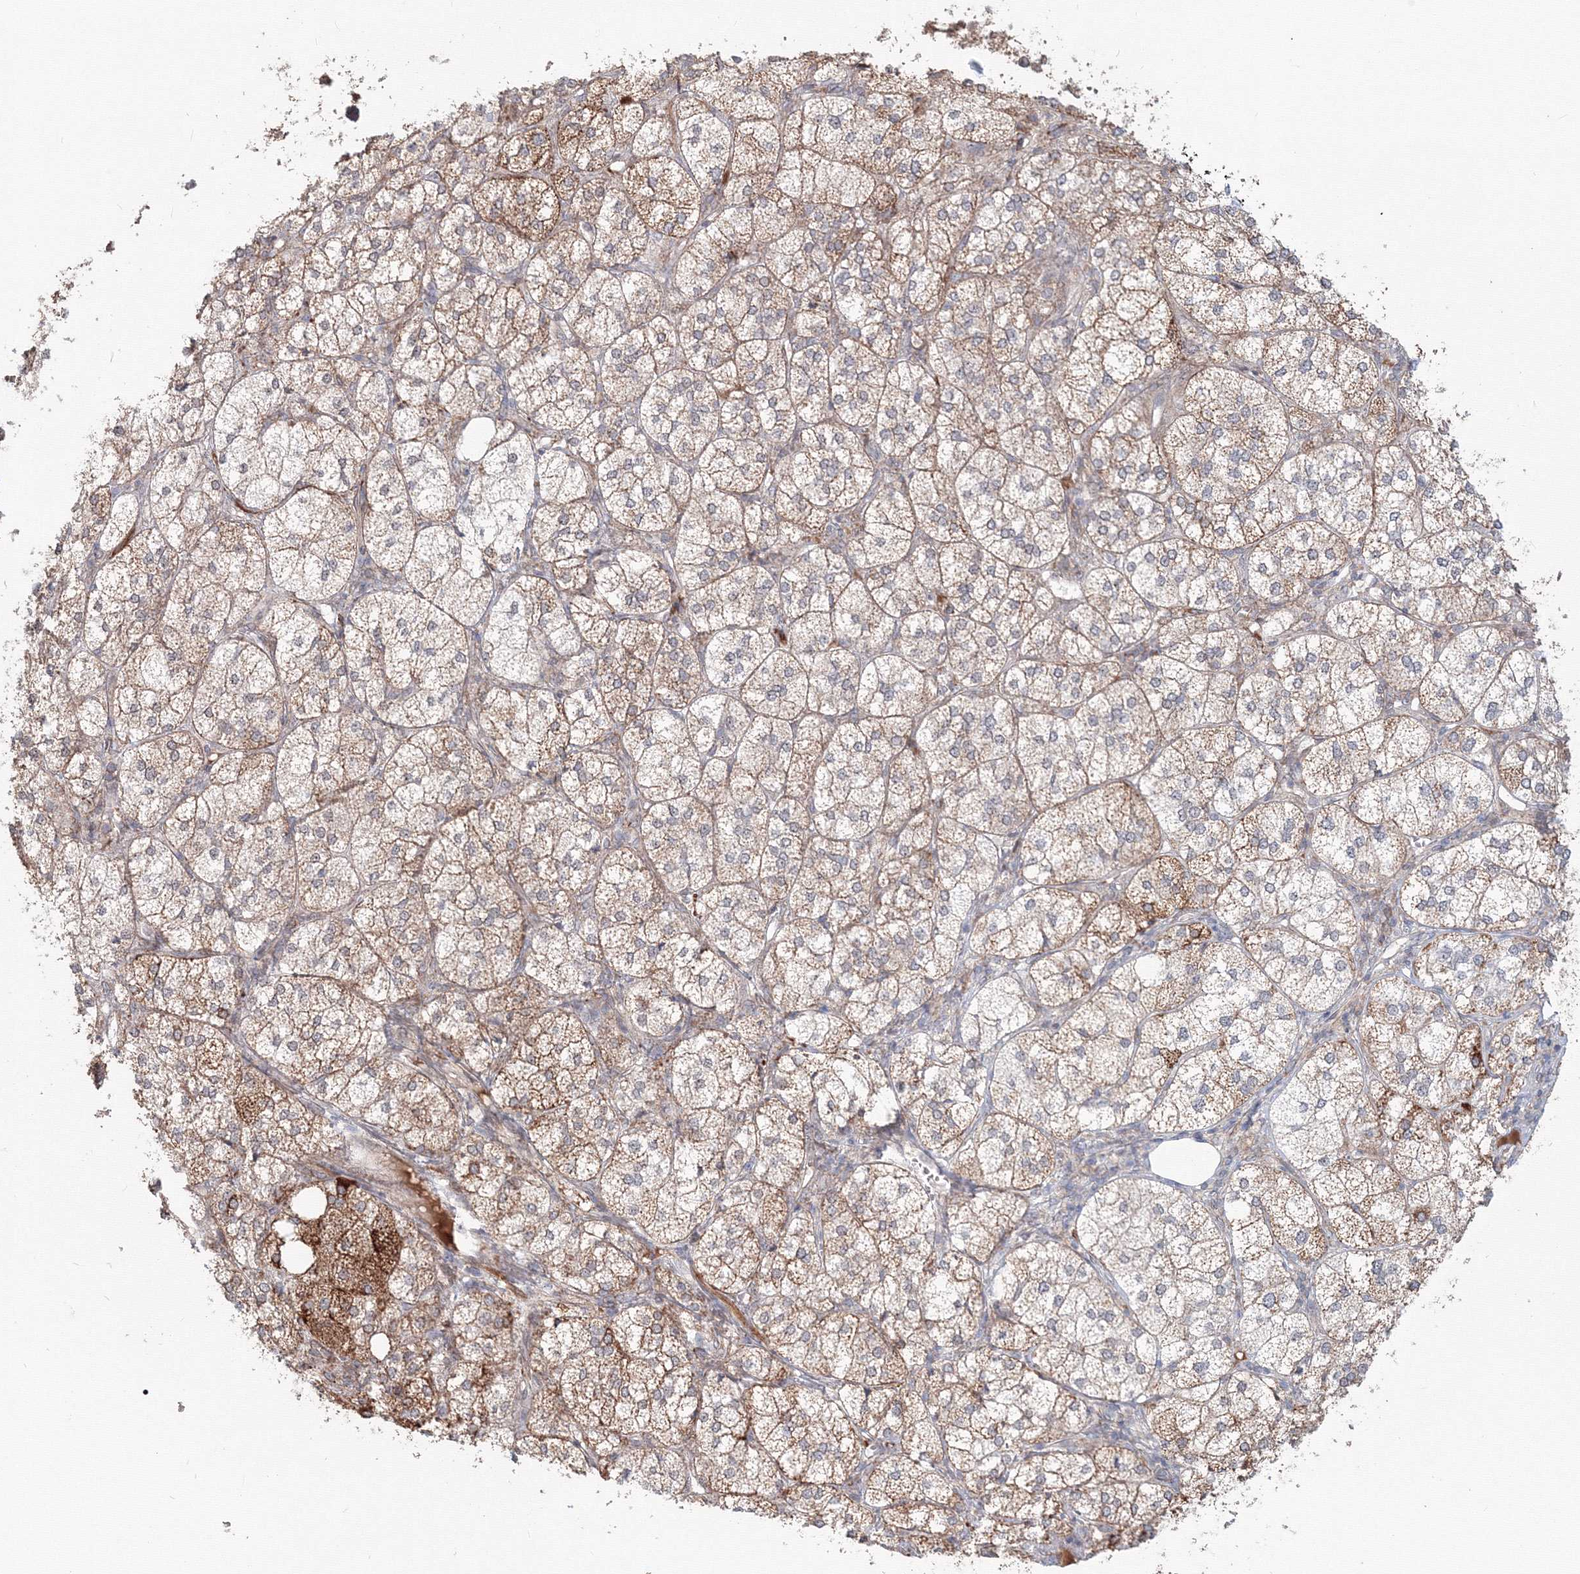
{"staining": {"intensity": "moderate", "quantity": ">75%", "location": "cytoplasmic/membranous,nuclear"}, "tissue": "adrenal gland", "cell_type": "Glandular cells", "image_type": "normal", "snomed": [{"axis": "morphology", "description": "Normal tissue, NOS"}, {"axis": "topography", "description": "Adrenal gland"}], "caption": "Unremarkable adrenal gland was stained to show a protein in brown. There is medium levels of moderate cytoplasmic/membranous,nuclear staining in approximately >75% of glandular cells. The staining was performed using DAB (3,3'-diaminobenzidine), with brown indicating positive protein expression. Nuclei are stained blue with hematoxylin.", "gene": "SH3PXD2A", "patient": {"sex": "female", "age": 61}}